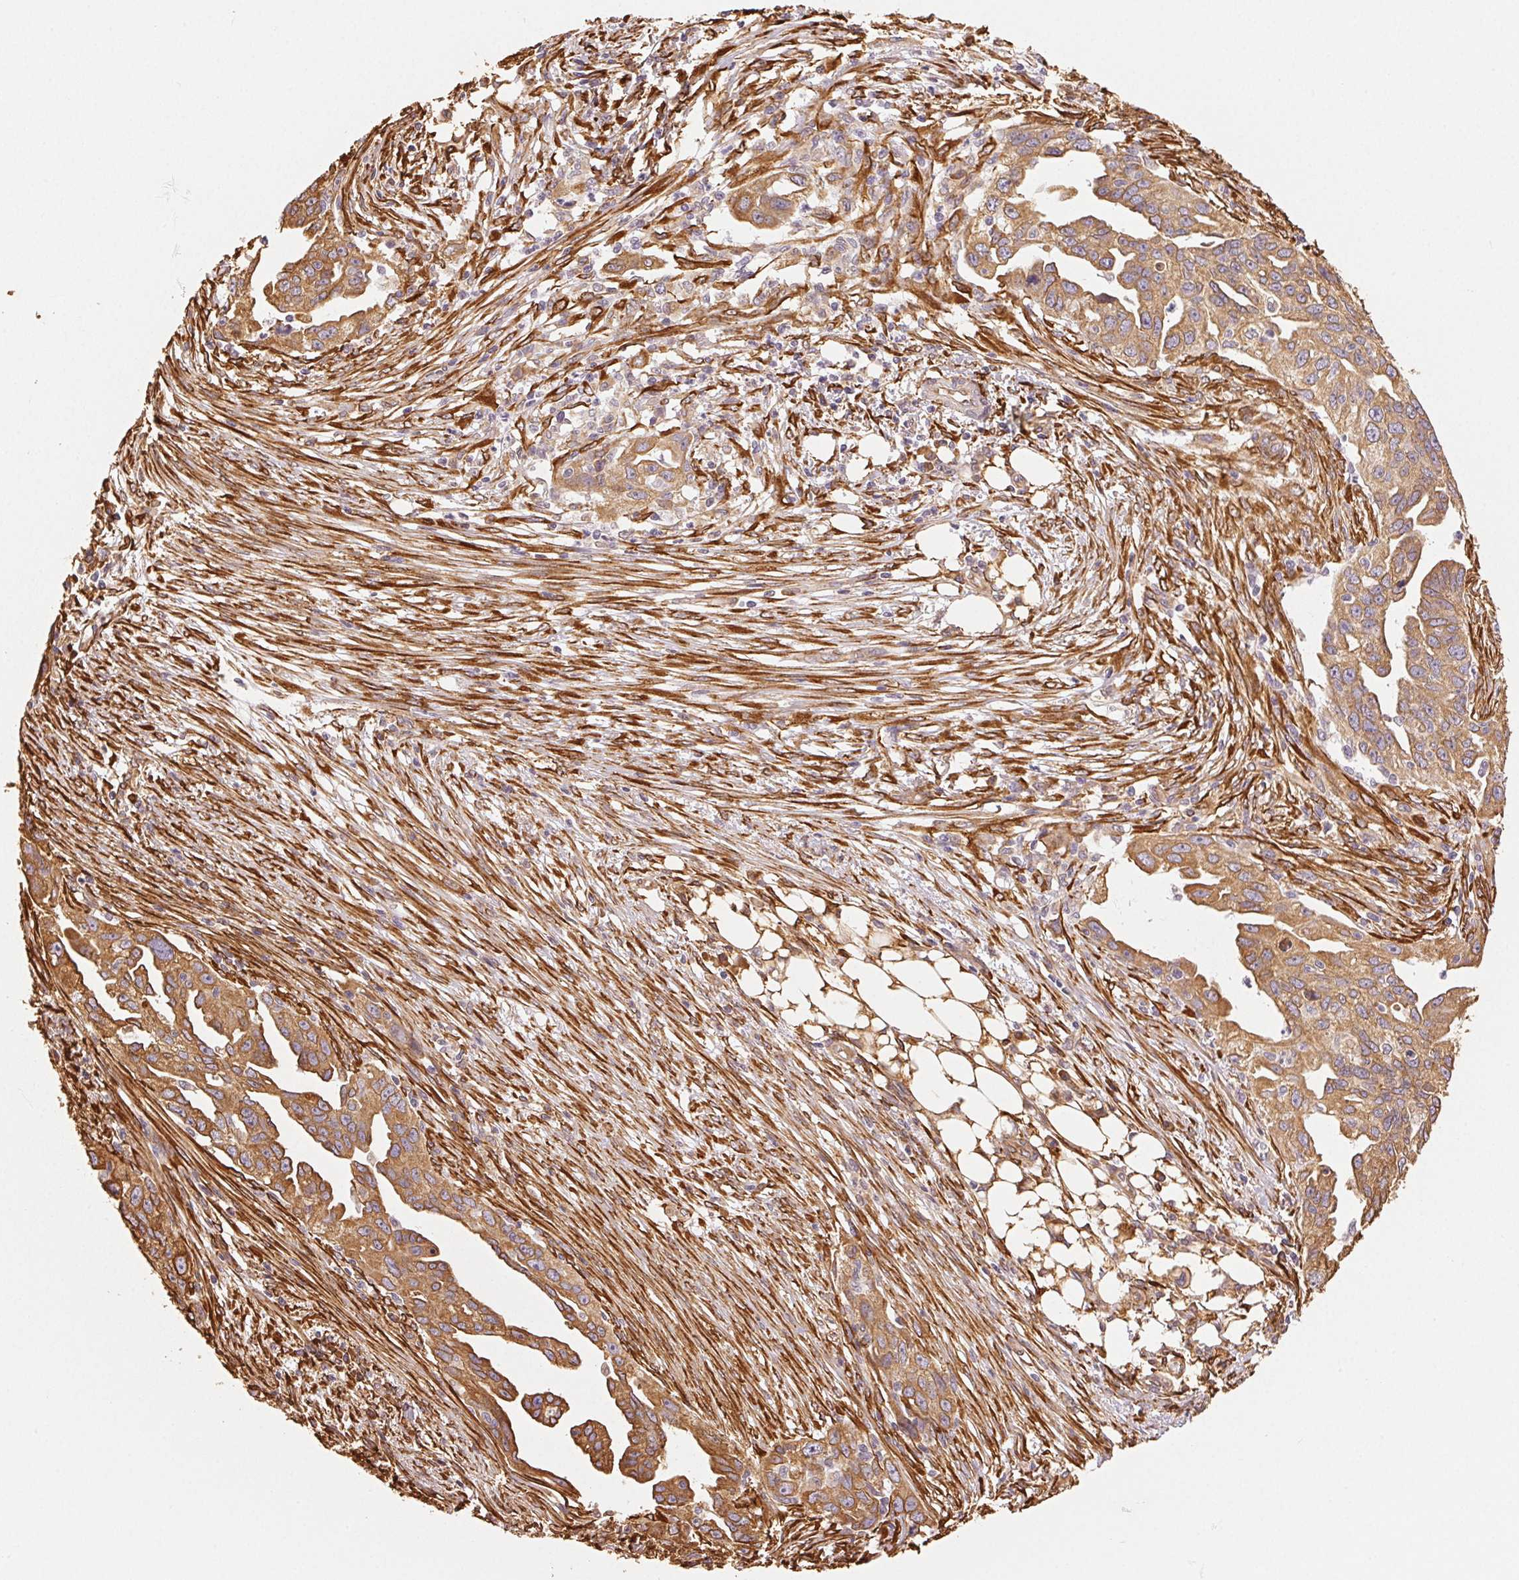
{"staining": {"intensity": "moderate", "quantity": ">75%", "location": "cytoplasmic/membranous"}, "tissue": "ovarian cancer", "cell_type": "Tumor cells", "image_type": "cancer", "snomed": [{"axis": "morphology", "description": "Carcinoma, endometroid"}, {"axis": "morphology", "description": "Cystadenocarcinoma, serous, NOS"}, {"axis": "topography", "description": "Ovary"}], "caption": "High-magnification brightfield microscopy of ovarian cancer (endometroid carcinoma) stained with DAB (brown) and counterstained with hematoxylin (blue). tumor cells exhibit moderate cytoplasmic/membranous staining is seen in approximately>75% of cells.", "gene": "RCN3", "patient": {"sex": "female", "age": 45}}